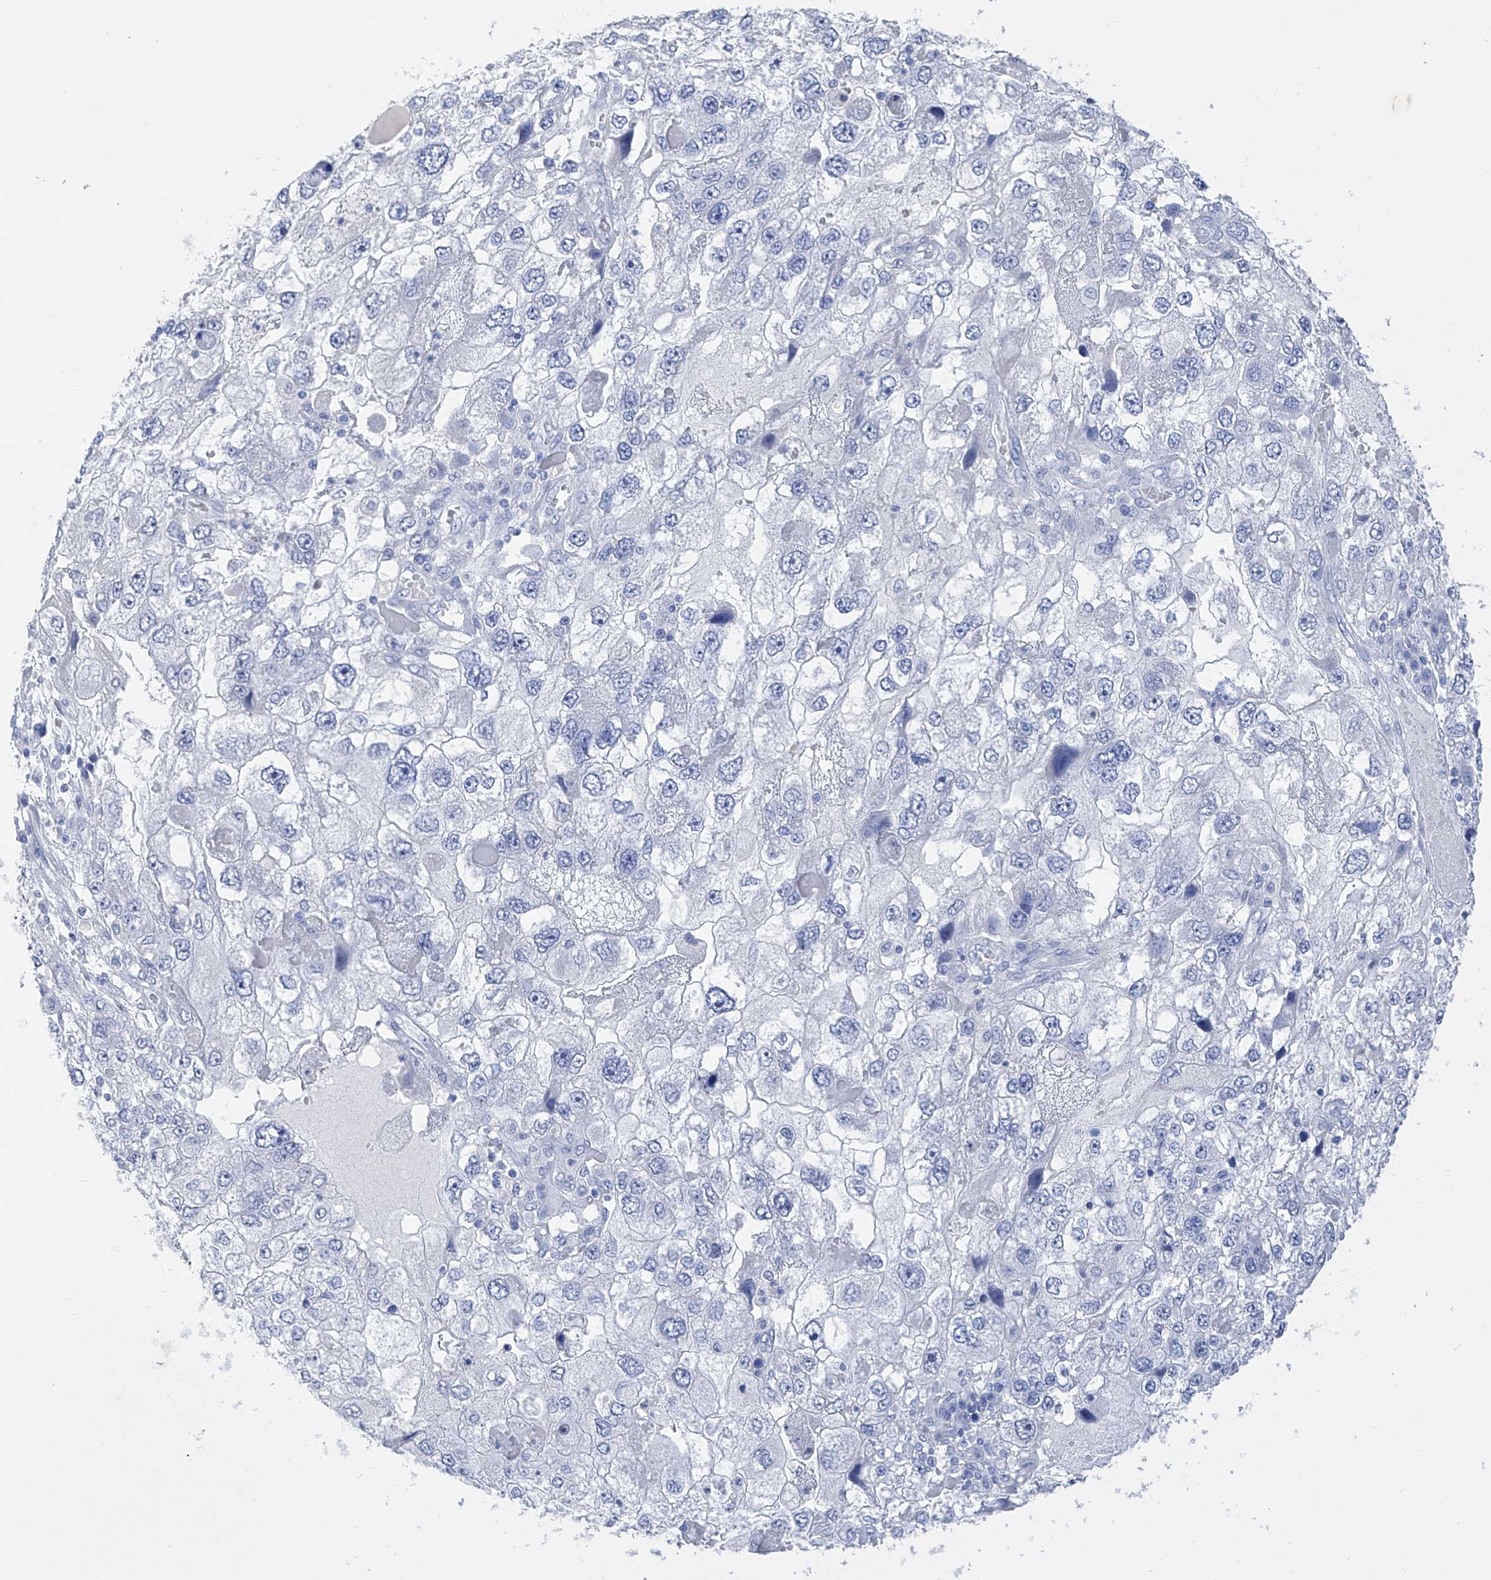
{"staining": {"intensity": "negative", "quantity": "none", "location": "none"}, "tissue": "endometrial cancer", "cell_type": "Tumor cells", "image_type": "cancer", "snomed": [{"axis": "morphology", "description": "Adenocarcinoma, NOS"}, {"axis": "topography", "description": "Endometrium"}], "caption": "This is an immunohistochemistry (IHC) histopathology image of human endometrial adenocarcinoma. There is no expression in tumor cells.", "gene": "ADRA1A", "patient": {"sex": "female", "age": 49}}